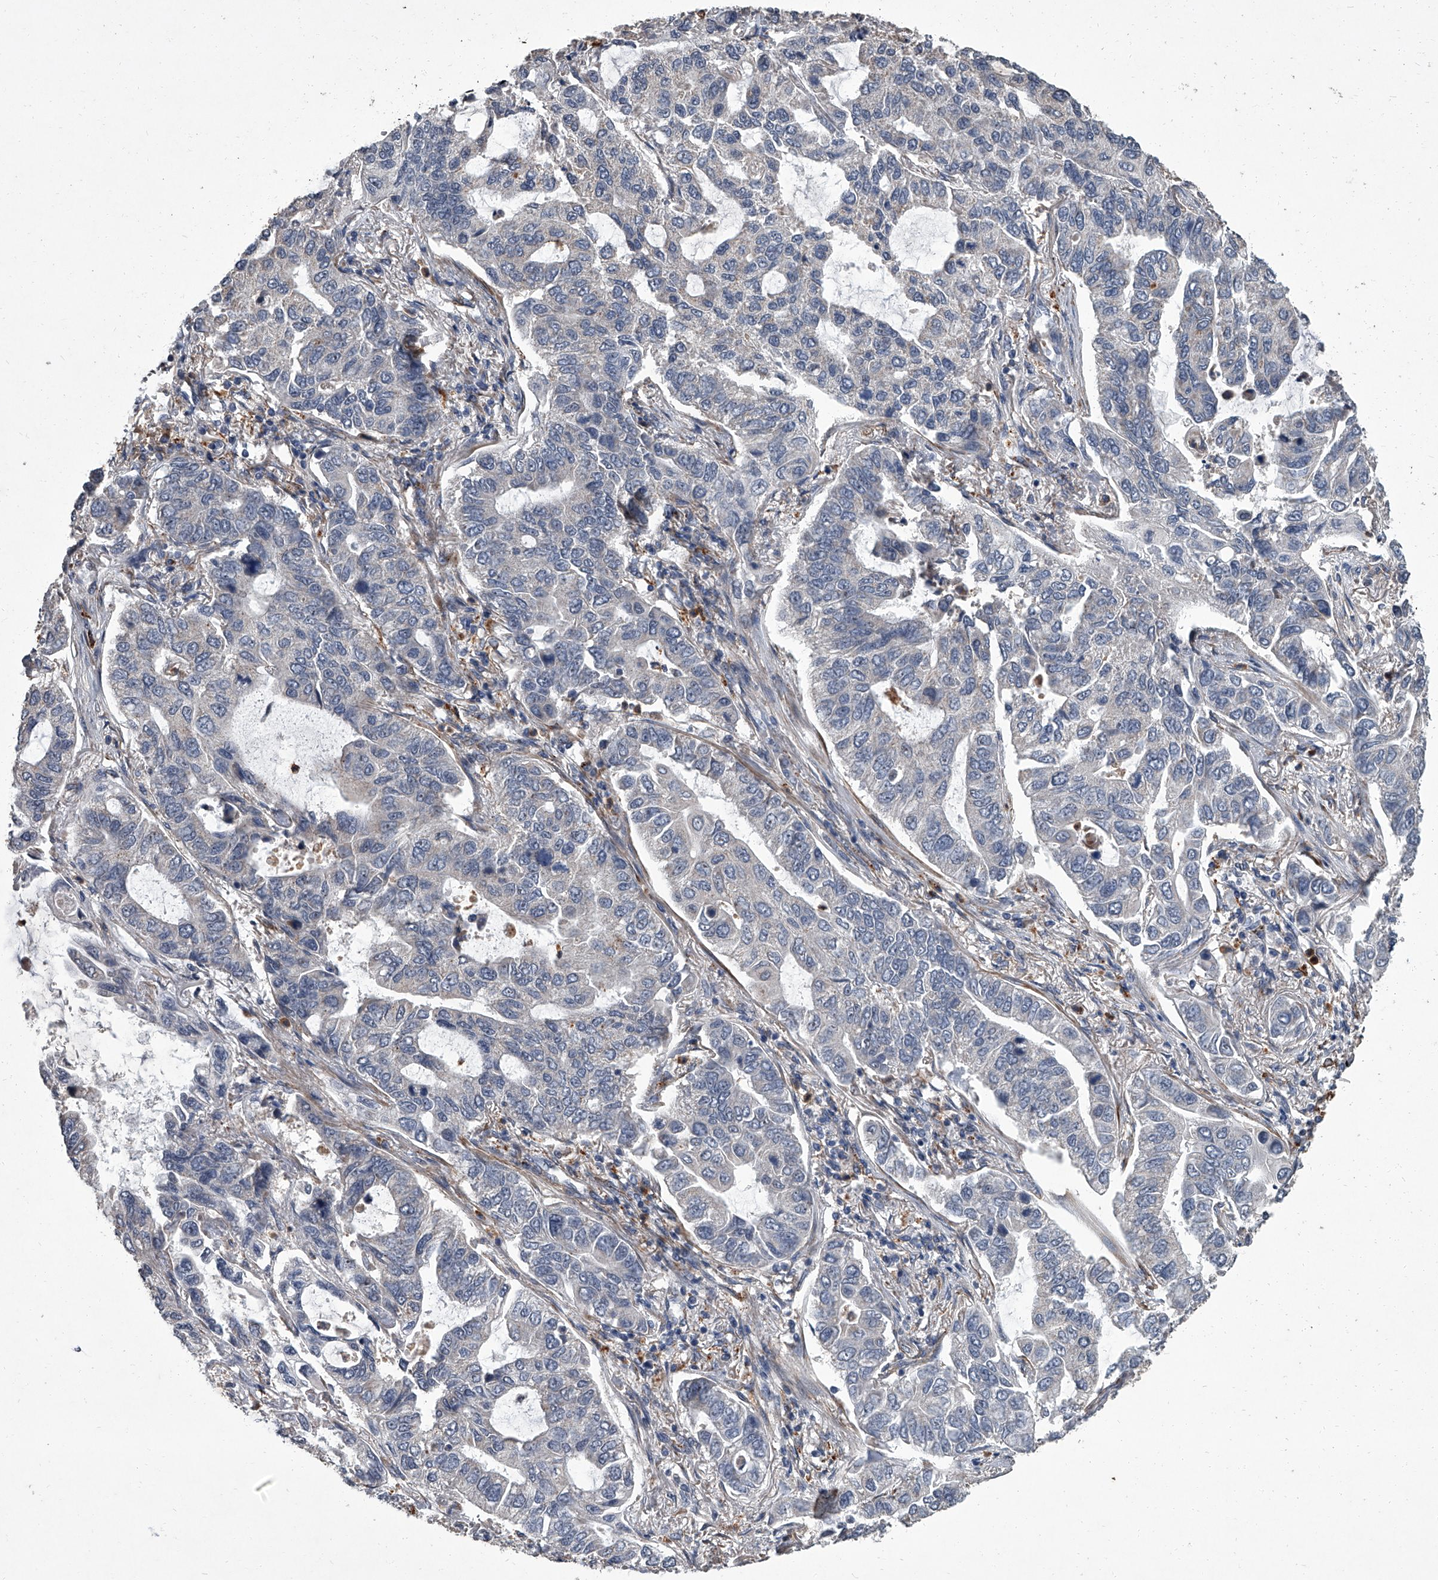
{"staining": {"intensity": "negative", "quantity": "none", "location": "none"}, "tissue": "lung cancer", "cell_type": "Tumor cells", "image_type": "cancer", "snomed": [{"axis": "morphology", "description": "Adenocarcinoma, NOS"}, {"axis": "topography", "description": "Lung"}], "caption": "Lung adenocarcinoma was stained to show a protein in brown. There is no significant staining in tumor cells. The staining is performed using DAB (3,3'-diaminobenzidine) brown chromogen with nuclei counter-stained in using hematoxylin.", "gene": "SIRT4", "patient": {"sex": "male", "age": 64}}